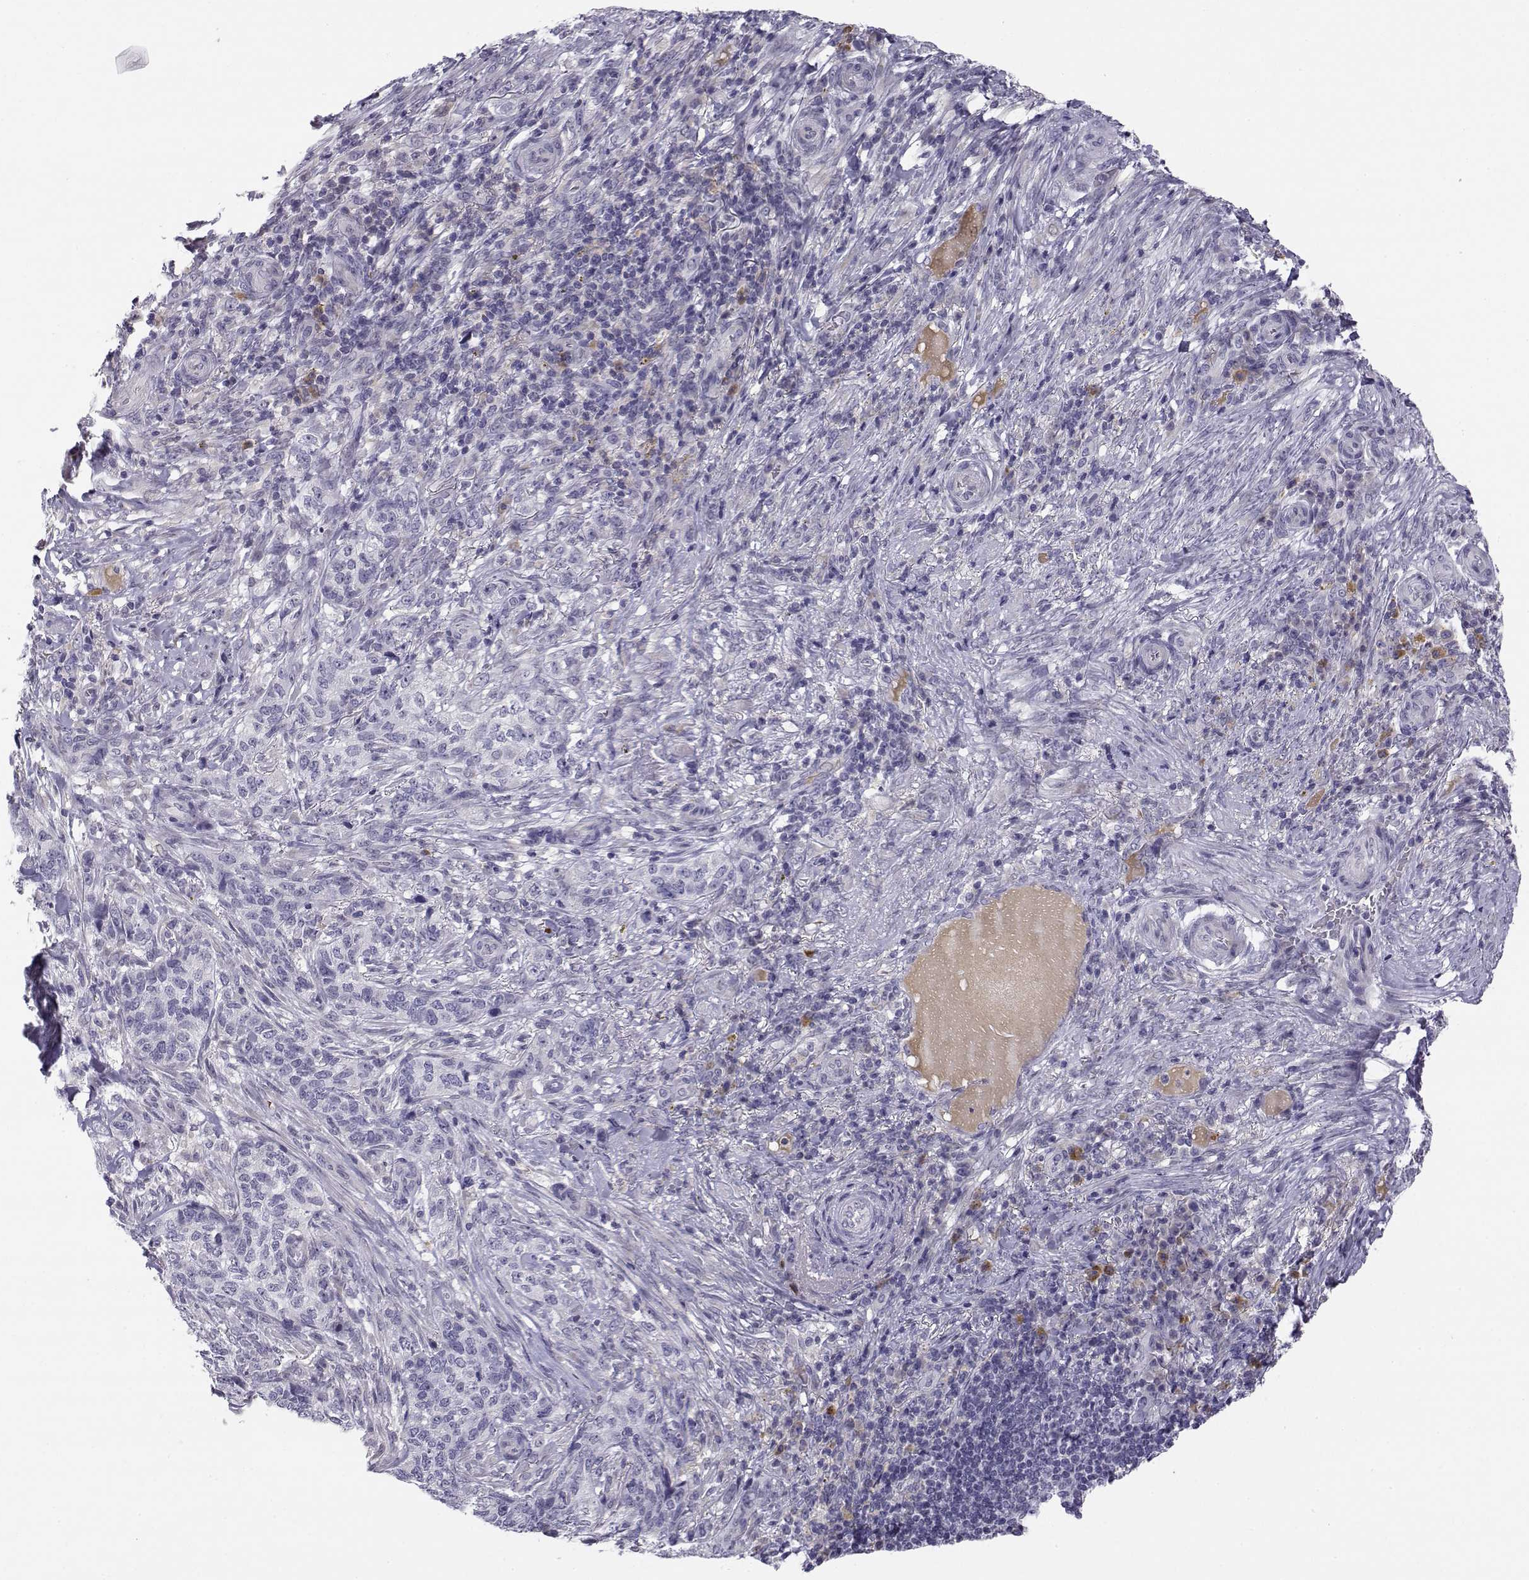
{"staining": {"intensity": "negative", "quantity": "none", "location": "none"}, "tissue": "skin cancer", "cell_type": "Tumor cells", "image_type": "cancer", "snomed": [{"axis": "morphology", "description": "Basal cell carcinoma"}, {"axis": "topography", "description": "Skin"}], "caption": "DAB (3,3'-diaminobenzidine) immunohistochemical staining of skin cancer (basal cell carcinoma) displays no significant expression in tumor cells. Nuclei are stained in blue.", "gene": "ACSL6", "patient": {"sex": "female", "age": 69}}